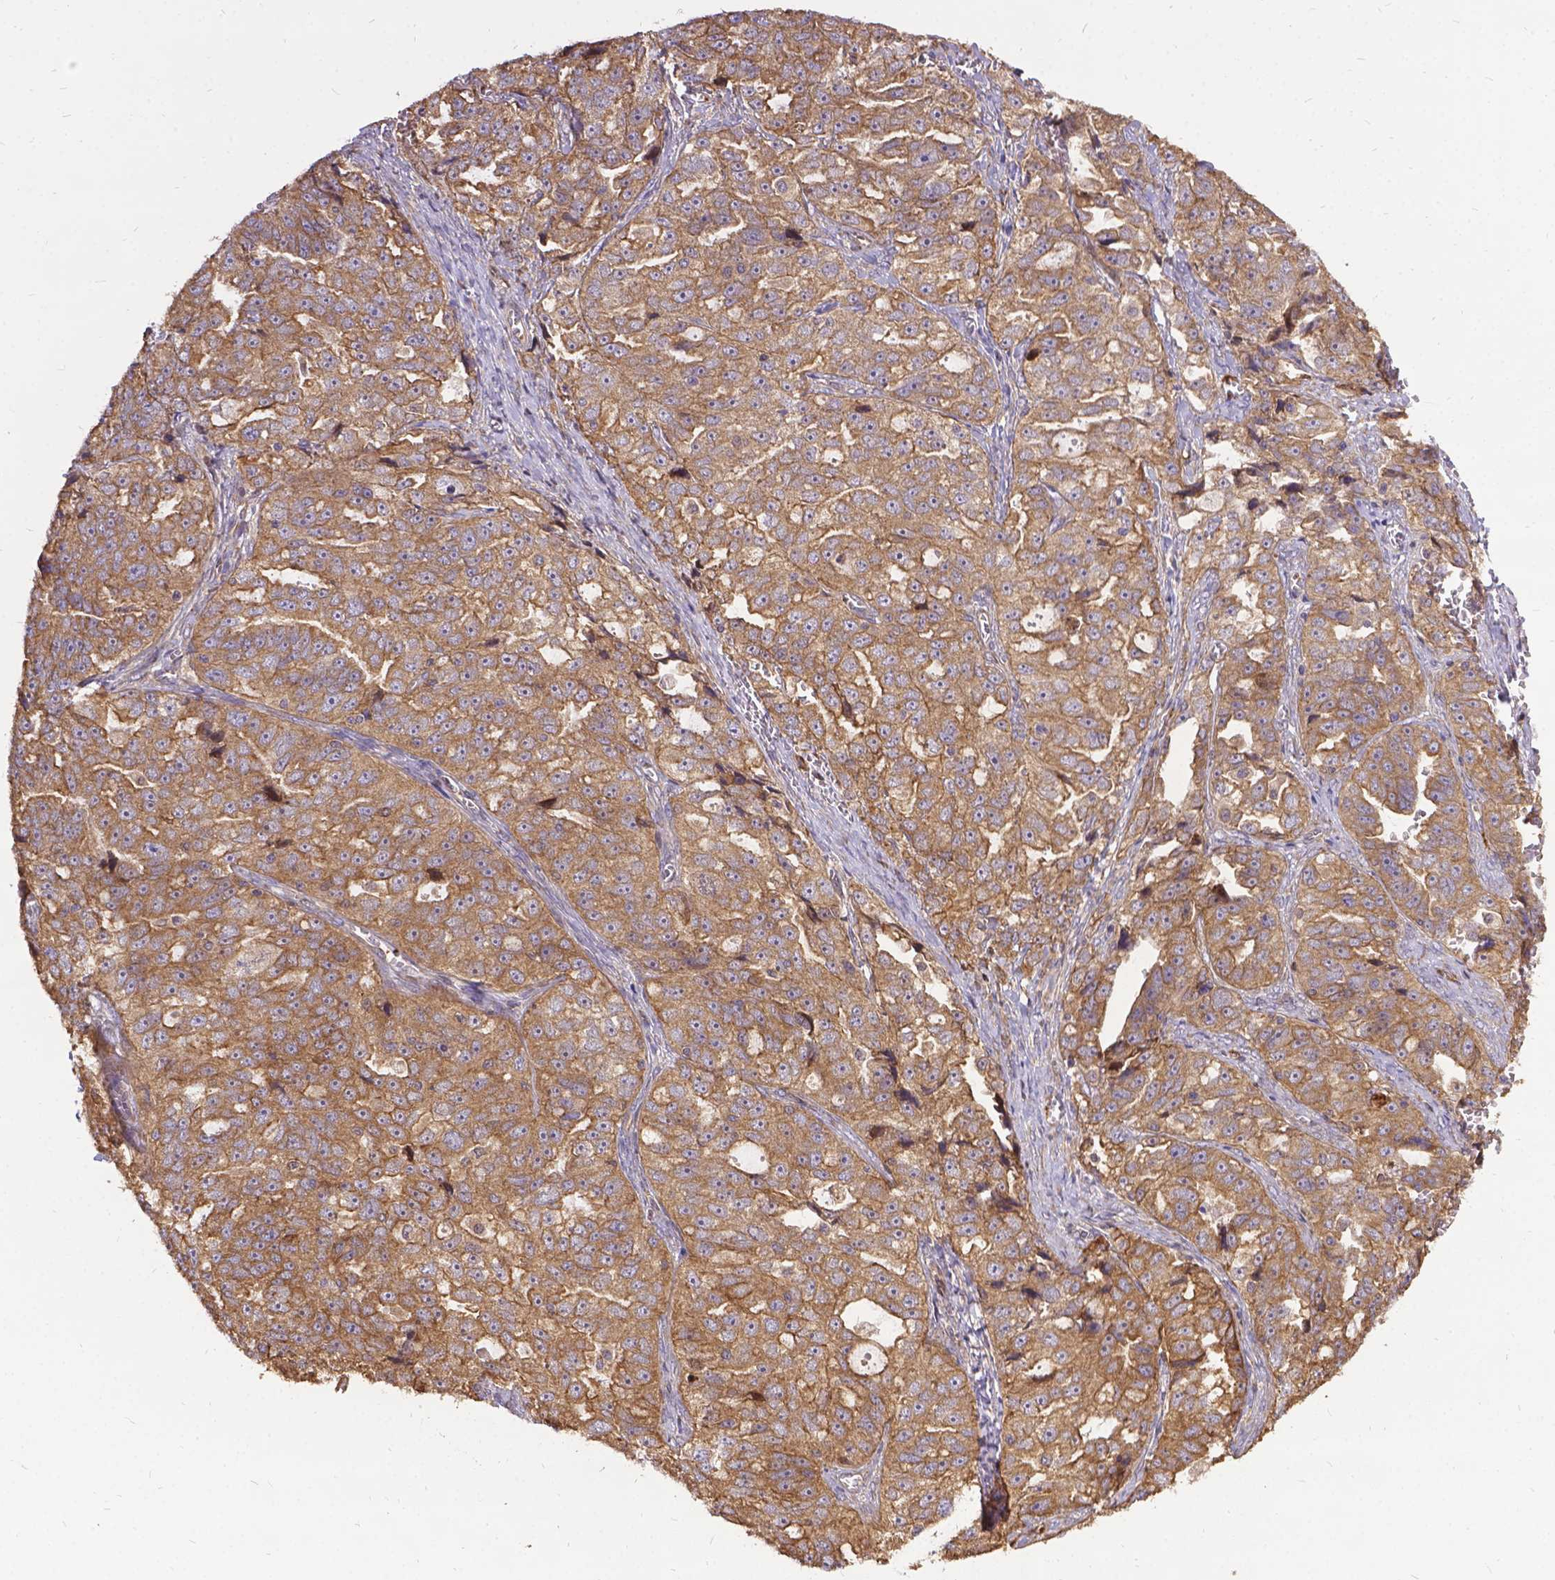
{"staining": {"intensity": "weak", "quantity": ">75%", "location": "cytoplasmic/membranous"}, "tissue": "ovarian cancer", "cell_type": "Tumor cells", "image_type": "cancer", "snomed": [{"axis": "morphology", "description": "Cystadenocarcinoma, serous, NOS"}, {"axis": "topography", "description": "Ovary"}], "caption": "Immunohistochemistry (IHC) histopathology image of serous cystadenocarcinoma (ovarian) stained for a protein (brown), which reveals low levels of weak cytoplasmic/membranous positivity in approximately >75% of tumor cells.", "gene": "DENND6A", "patient": {"sex": "female", "age": 51}}